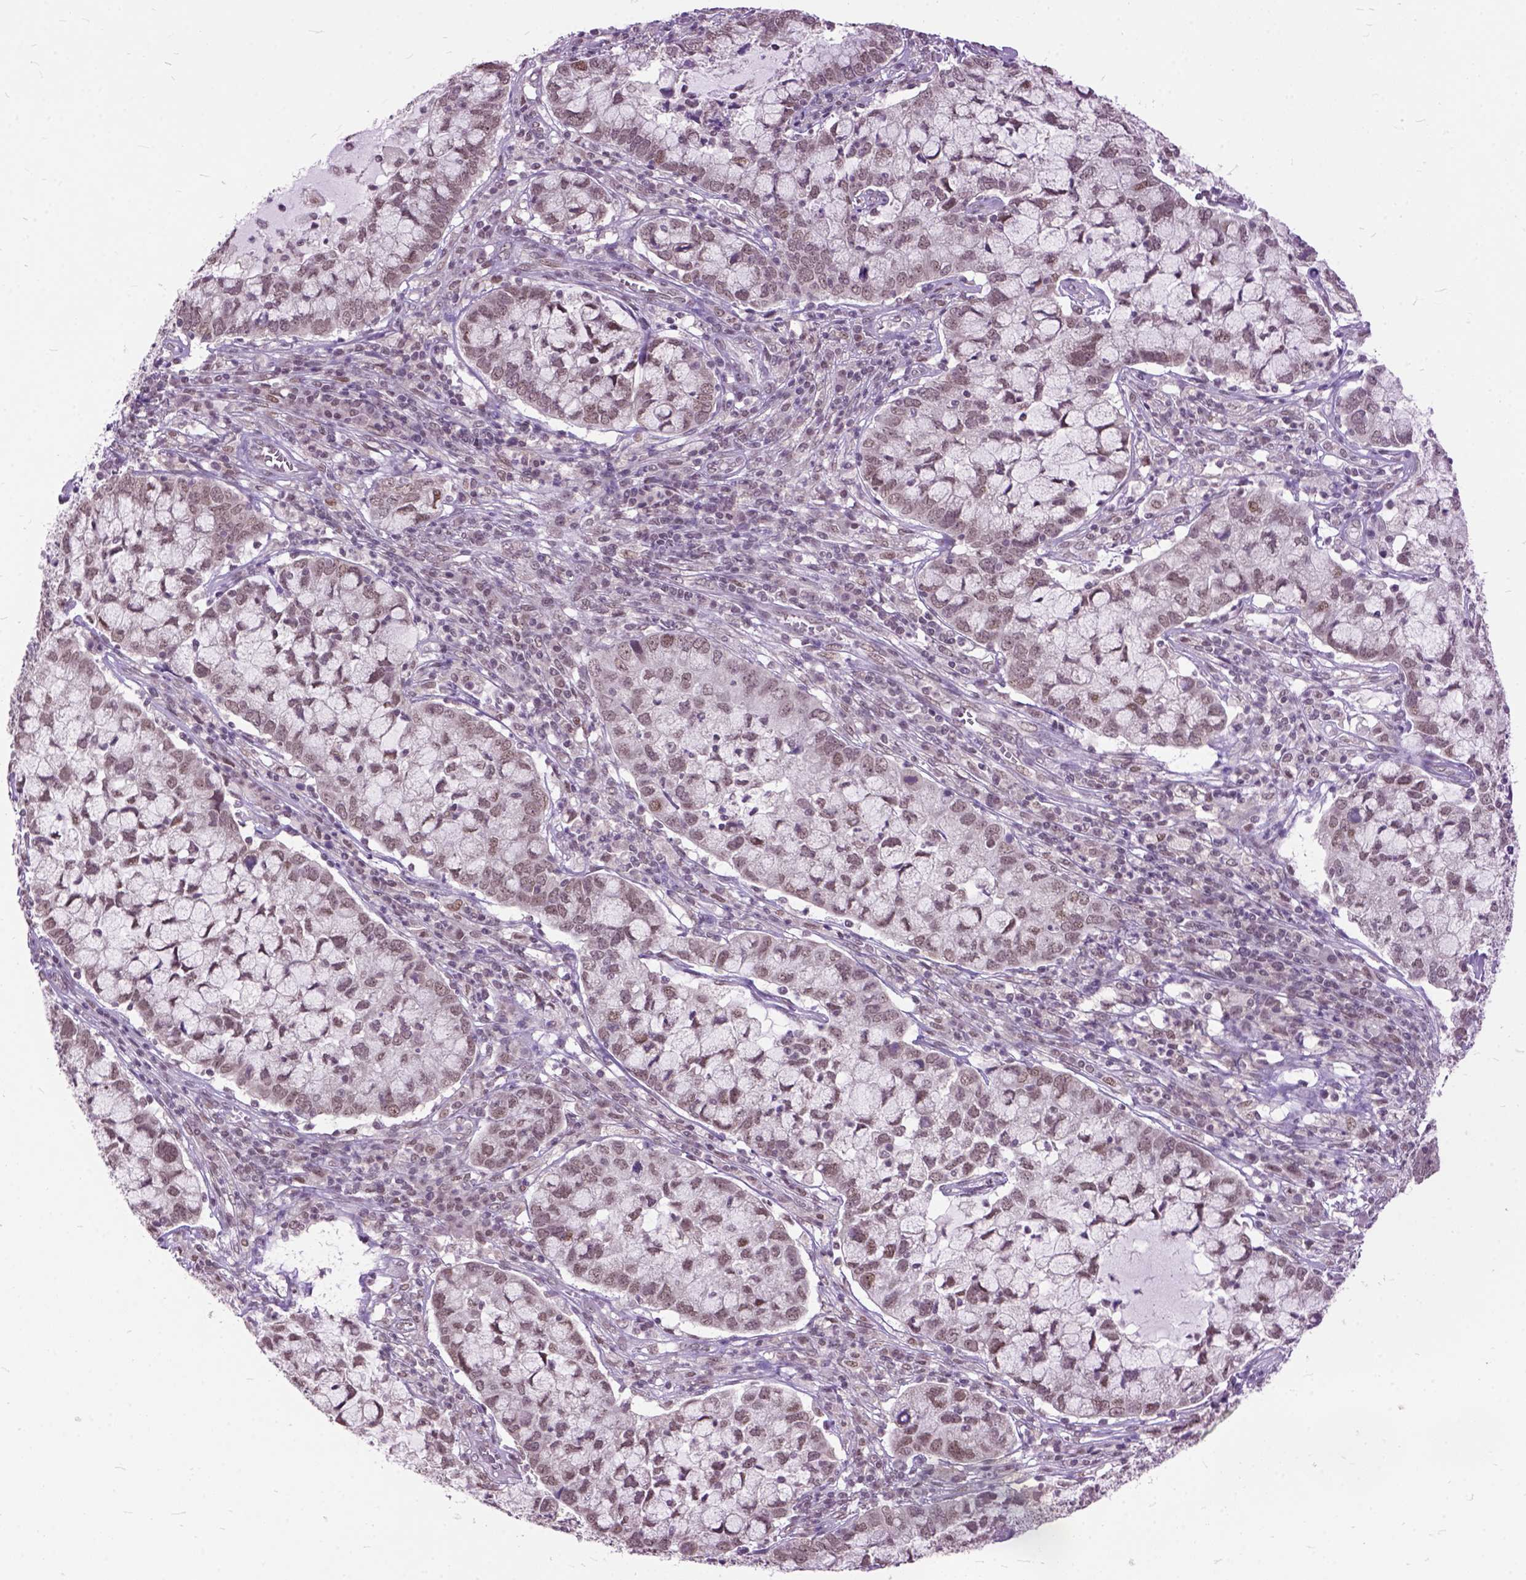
{"staining": {"intensity": "weak", "quantity": ">75%", "location": "nuclear"}, "tissue": "cervical cancer", "cell_type": "Tumor cells", "image_type": "cancer", "snomed": [{"axis": "morphology", "description": "Adenocarcinoma, NOS"}, {"axis": "topography", "description": "Cervix"}], "caption": "Cervical adenocarcinoma stained for a protein (brown) demonstrates weak nuclear positive expression in approximately >75% of tumor cells.", "gene": "ORC5", "patient": {"sex": "female", "age": 40}}